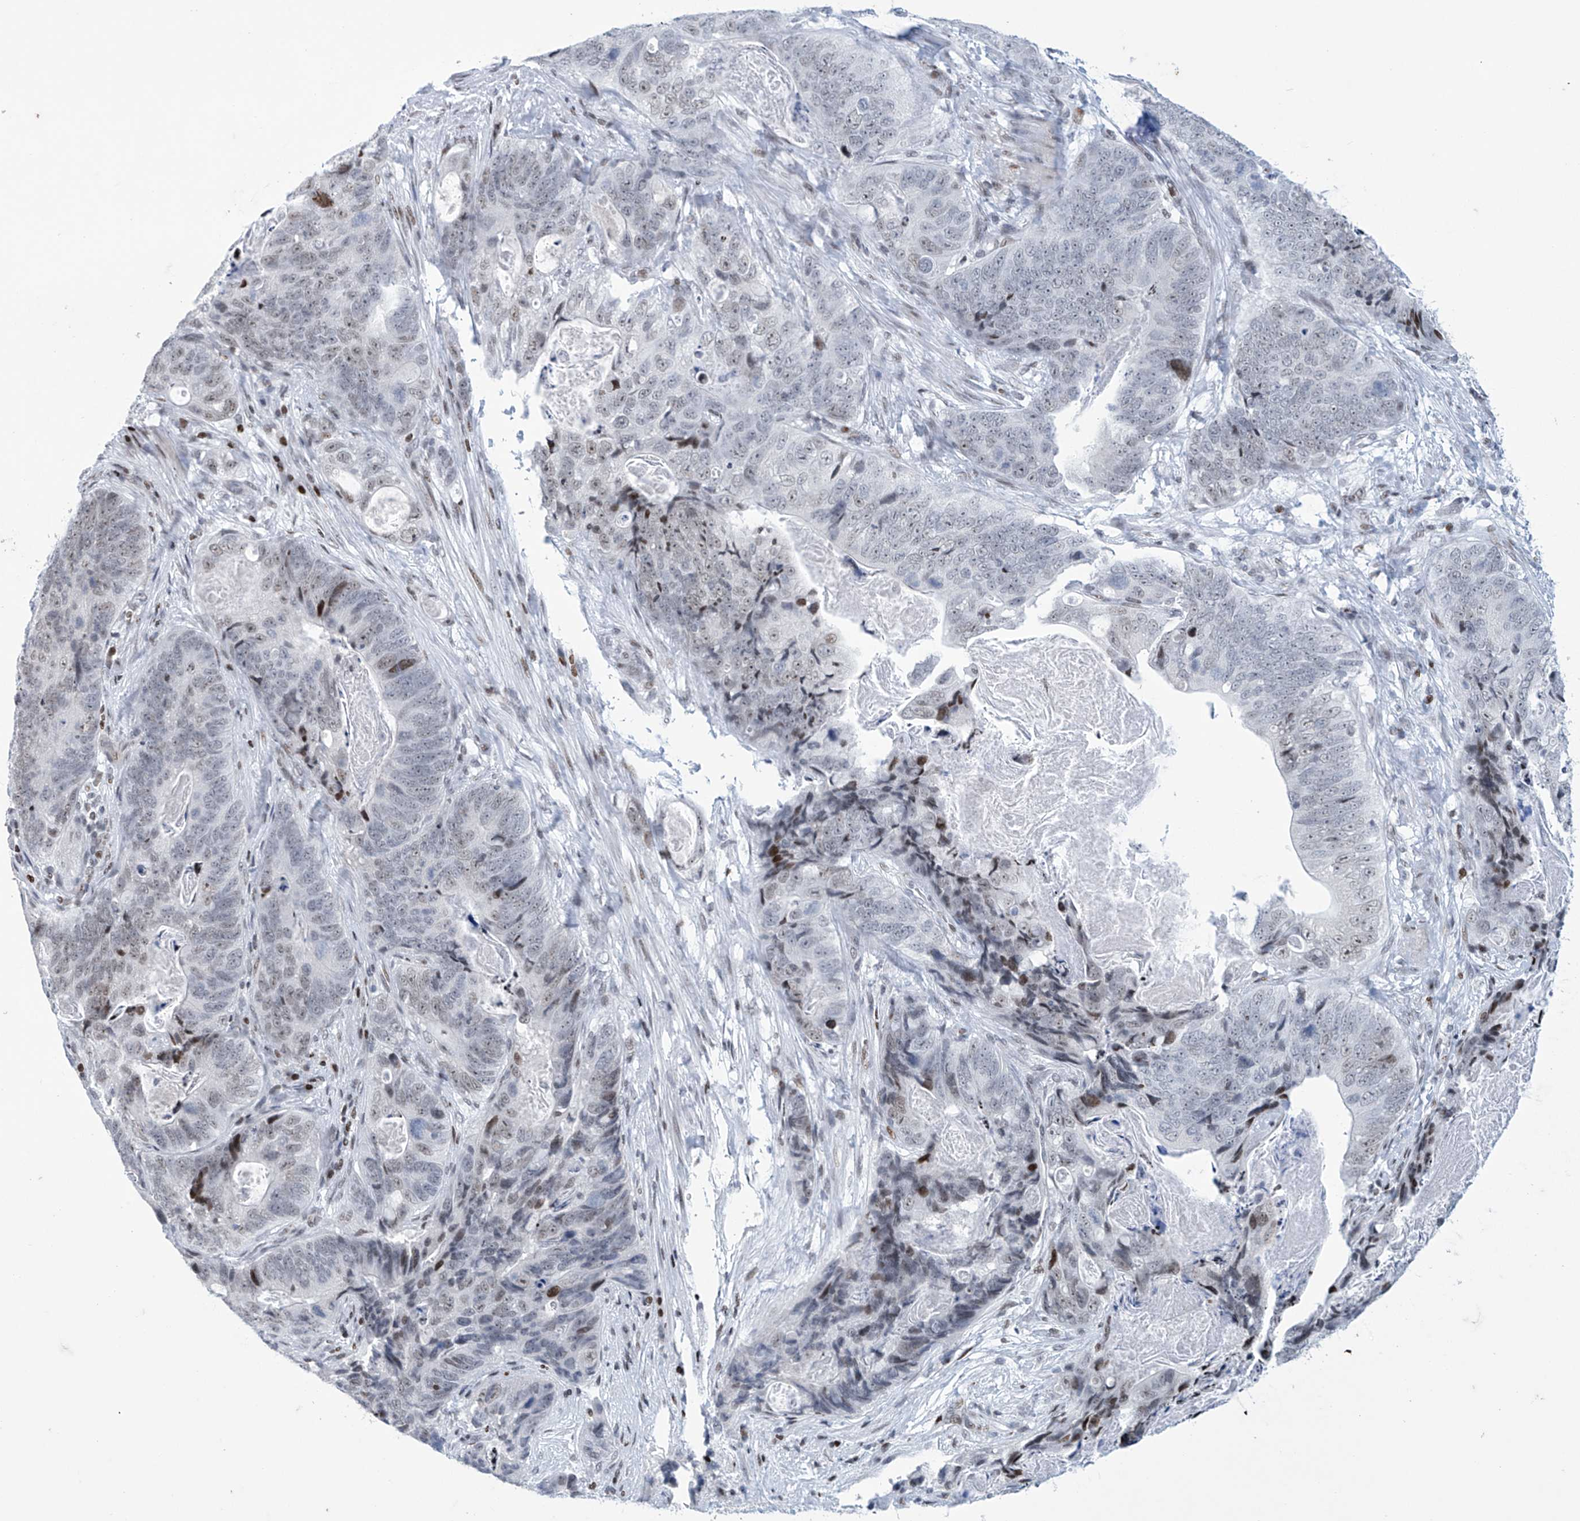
{"staining": {"intensity": "weak", "quantity": "<25%", "location": "nuclear"}, "tissue": "stomach cancer", "cell_type": "Tumor cells", "image_type": "cancer", "snomed": [{"axis": "morphology", "description": "Normal tissue, NOS"}, {"axis": "morphology", "description": "Adenocarcinoma, NOS"}, {"axis": "topography", "description": "Stomach"}], "caption": "This is an immunohistochemistry image of stomach cancer. There is no expression in tumor cells.", "gene": "RFX7", "patient": {"sex": "female", "age": 89}}